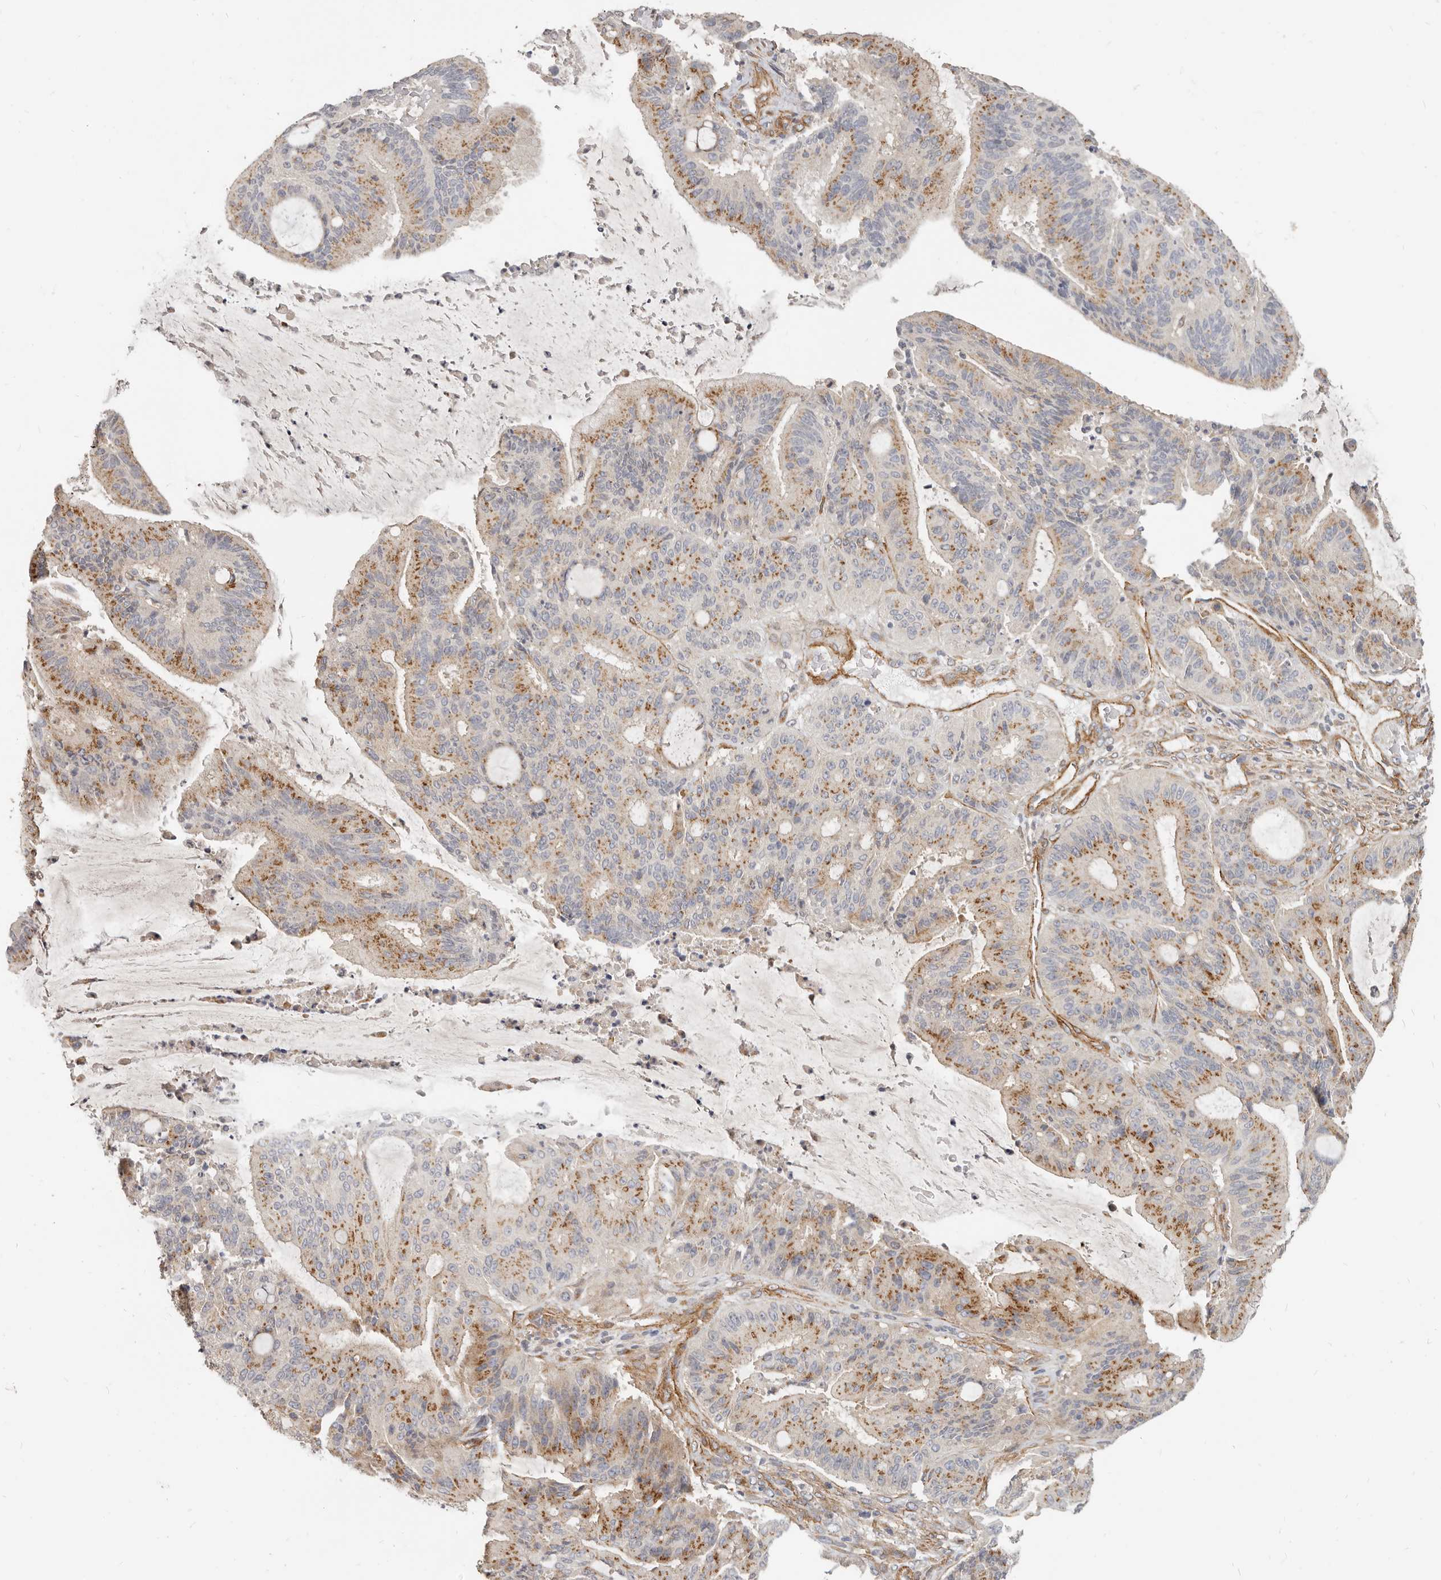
{"staining": {"intensity": "moderate", "quantity": ">75%", "location": "cytoplasmic/membranous"}, "tissue": "liver cancer", "cell_type": "Tumor cells", "image_type": "cancer", "snomed": [{"axis": "morphology", "description": "Normal tissue, NOS"}, {"axis": "morphology", "description": "Cholangiocarcinoma"}, {"axis": "topography", "description": "Liver"}, {"axis": "topography", "description": "Peripheral nerve tissue"}], "caption": "The micrograph shows immunohistochemical staining of cholangiocarcinoma (liver). There is moderate cytoplasmic/membranous positivity is identified in about >75% of tumor cells.", "gene": "RABAC1", "patient": {"sex": "female", "age": 73}}